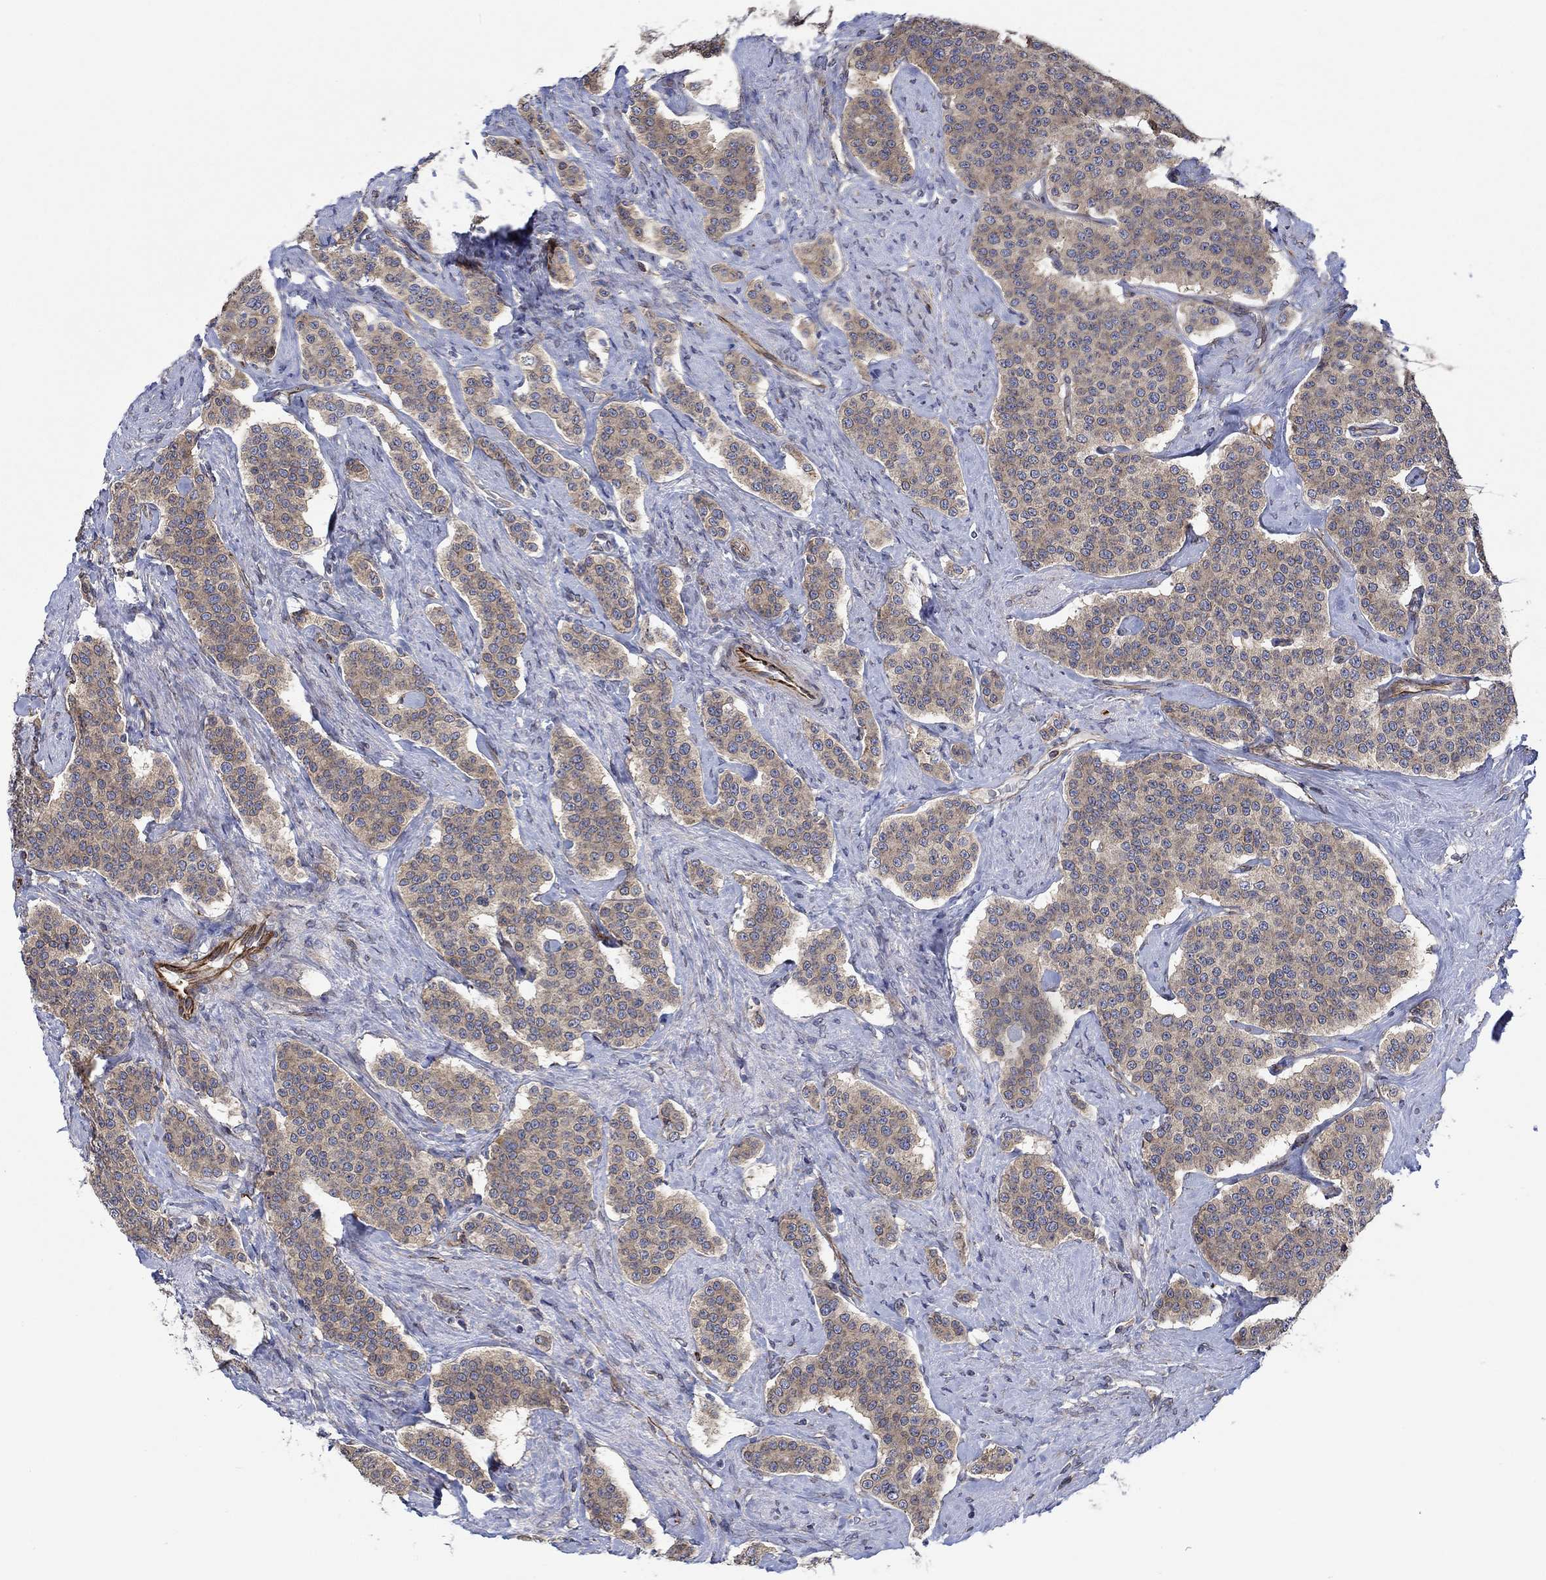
{"staining": {"intensity": "weak", "quantity": "<25%", "location": "cytoplasmic/membranous"}, "tissue": "carcinoid", "cell_type": "Tumor cells", "image_type": "cancer", "snomed": [{"axis": "morphology", "description": "Carcinoid, malignant, NOS"}, {"axis": "topography", "description": "Small intestine"}], "caption": "An image of human carcinoid (malignant) is negative for staining in tumor cells. Brightfield microscopy of IHC stained with DAB (3,3'-diaminobenzidine) (brown) and hematoxylin (blue), captured at high magnification.", "gene": "CAMK1D", "patient": {"sex": "female", "age": 58}}